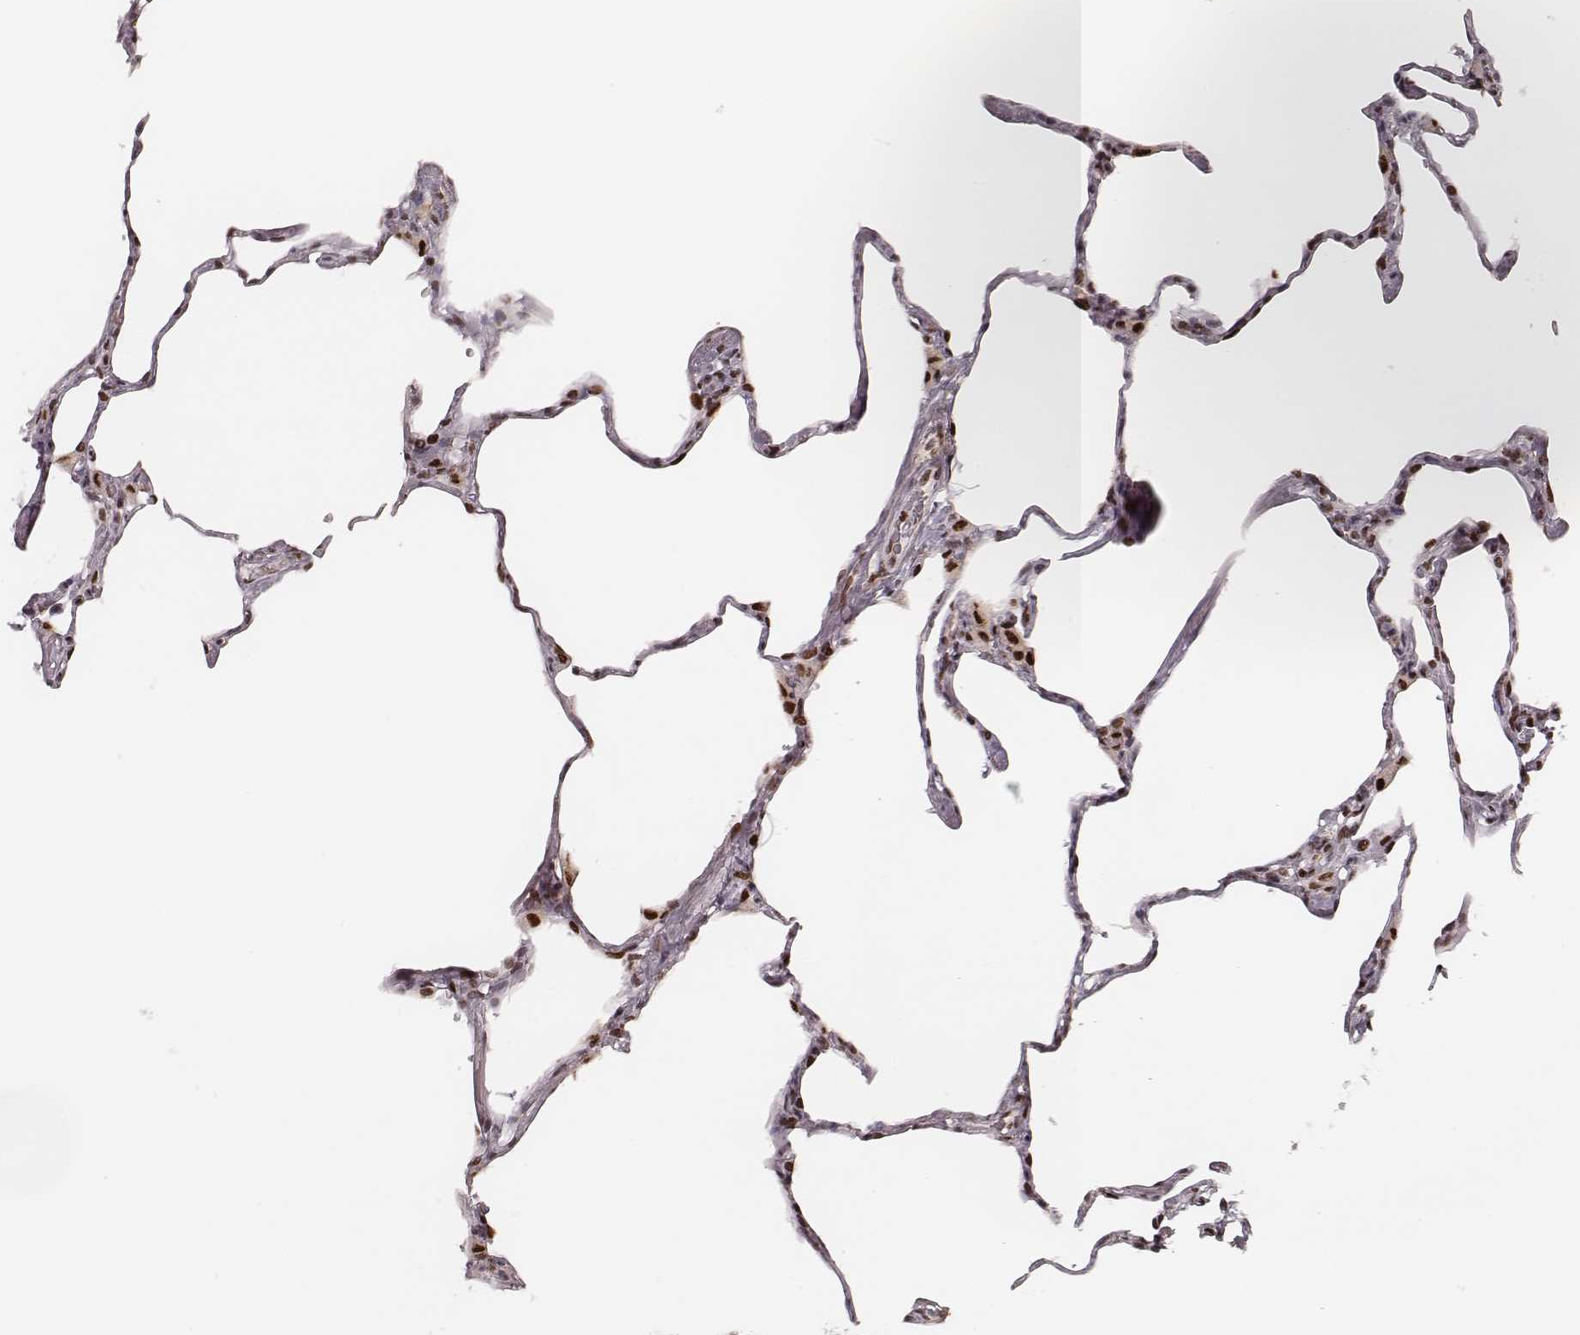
{"staining": {"intensity": "strong", "quantity": ">75%", "location": "nuclear"}, "tissue": "lung", "cell_type": "Alveolar cells", "image_type": "normal", "snomed": [{"axis": "morphology", "description": "Normal tissue, NOS"}, {"axis": "topography", "description": "Lung"}], "caption": "A brown stain shows strong nuclear expression of a protein in alveolar cells of unremarkable human lung. (DAB IHC, brown staining for protein, blue staining for nuclei).", "gene": "HNRNPC", "patient": {"sex": "male", "age": 65}}